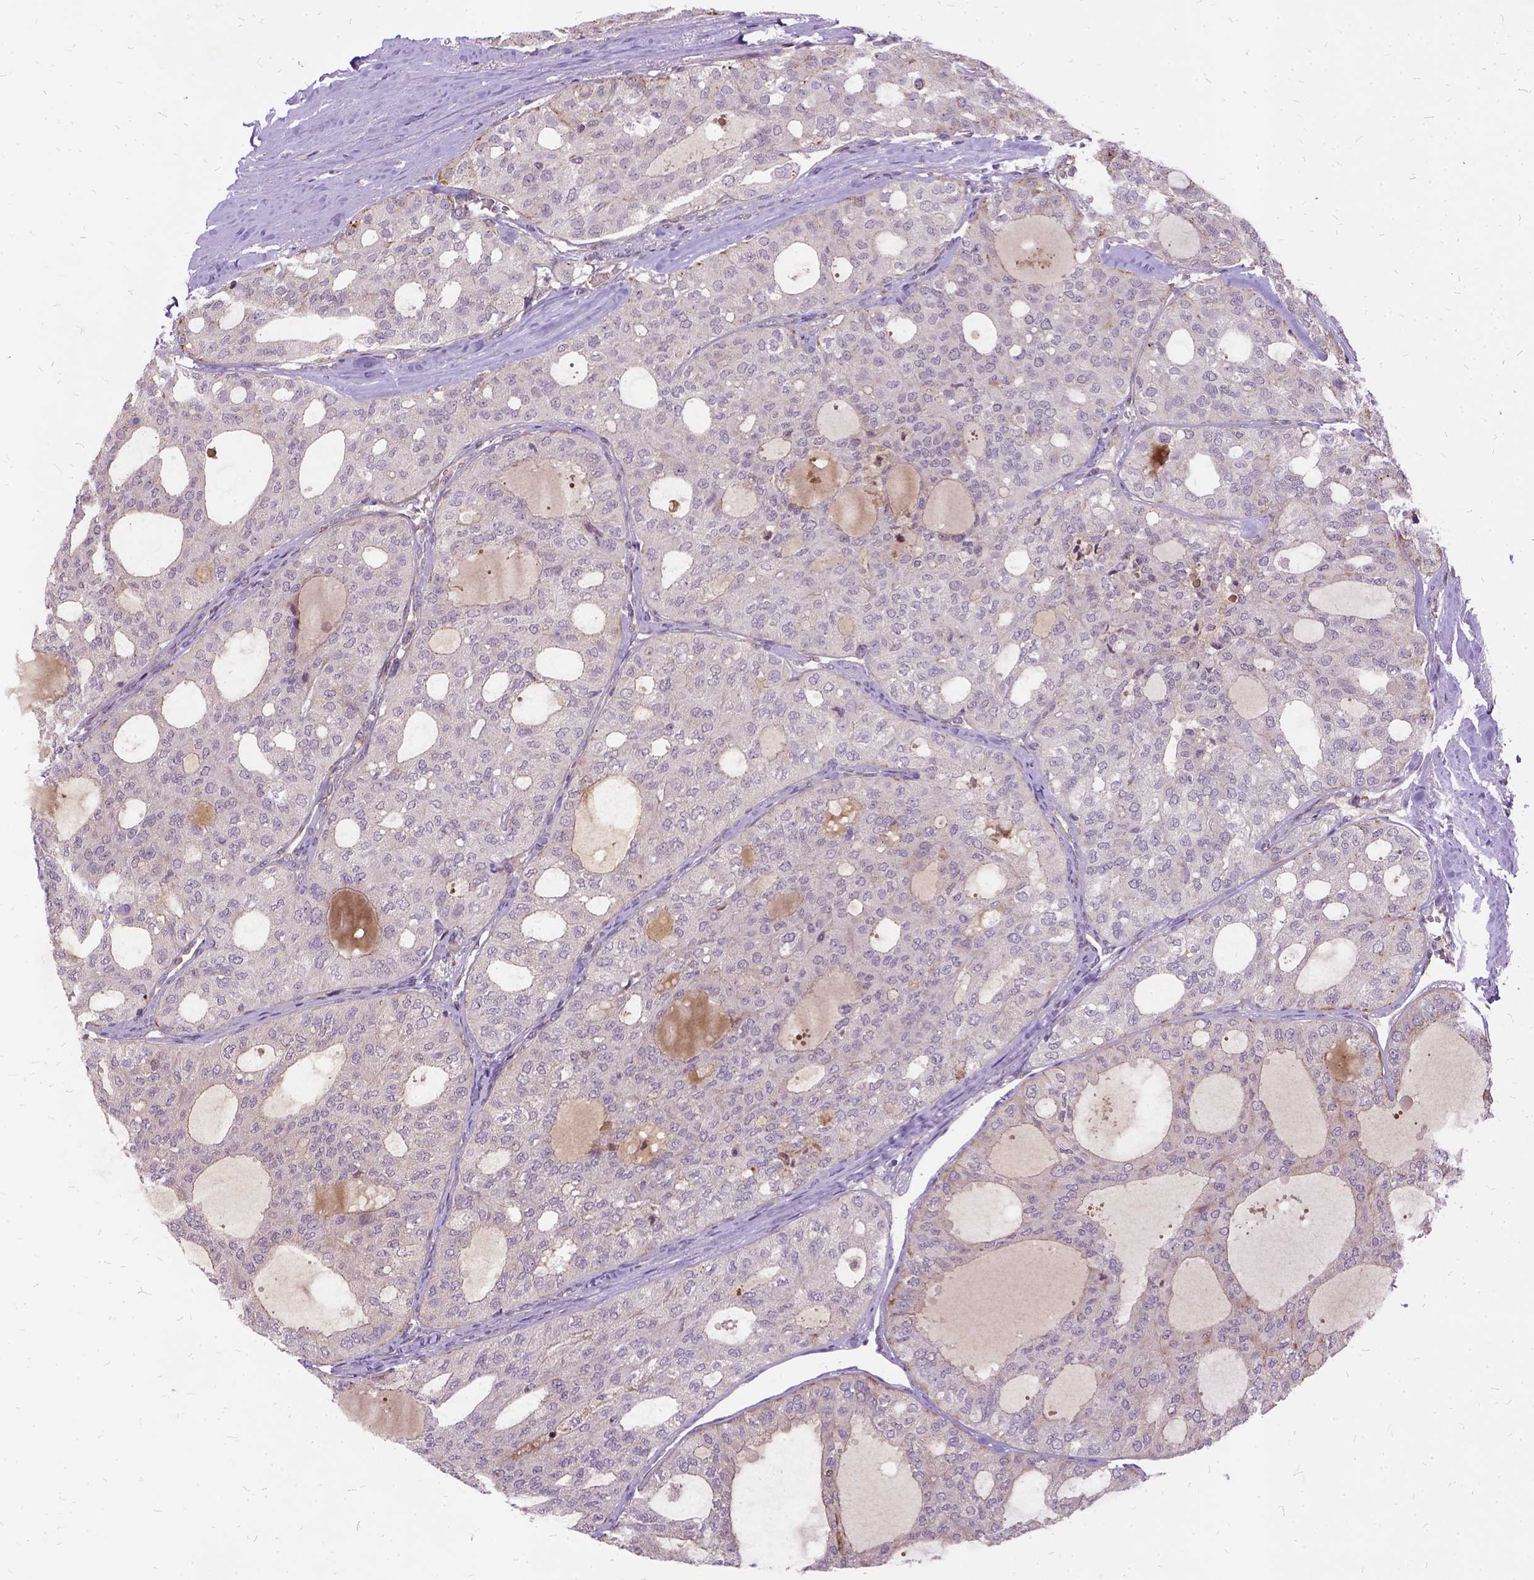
{"staining": {"intensity": "negative", "quantity": "none", "location": "none"}, "tissue": "thyroid cancer", "cell_type": "Tumor cells", "image_type": "cancer", "snomed": [{"axis": "morphology", "description": "Follicular adenoma carcinoma, NOS"}, {"axis": "topography", "description": "Thyroid gland"}], "caption": "DAB (3,3'-diaminobenzidine) immunohistochemical staining of thyroid cancer demonstrates no significant positivity in tumor cells.", "gene": "ILRUN", "patient": {"sex": "male", "age": 75}}